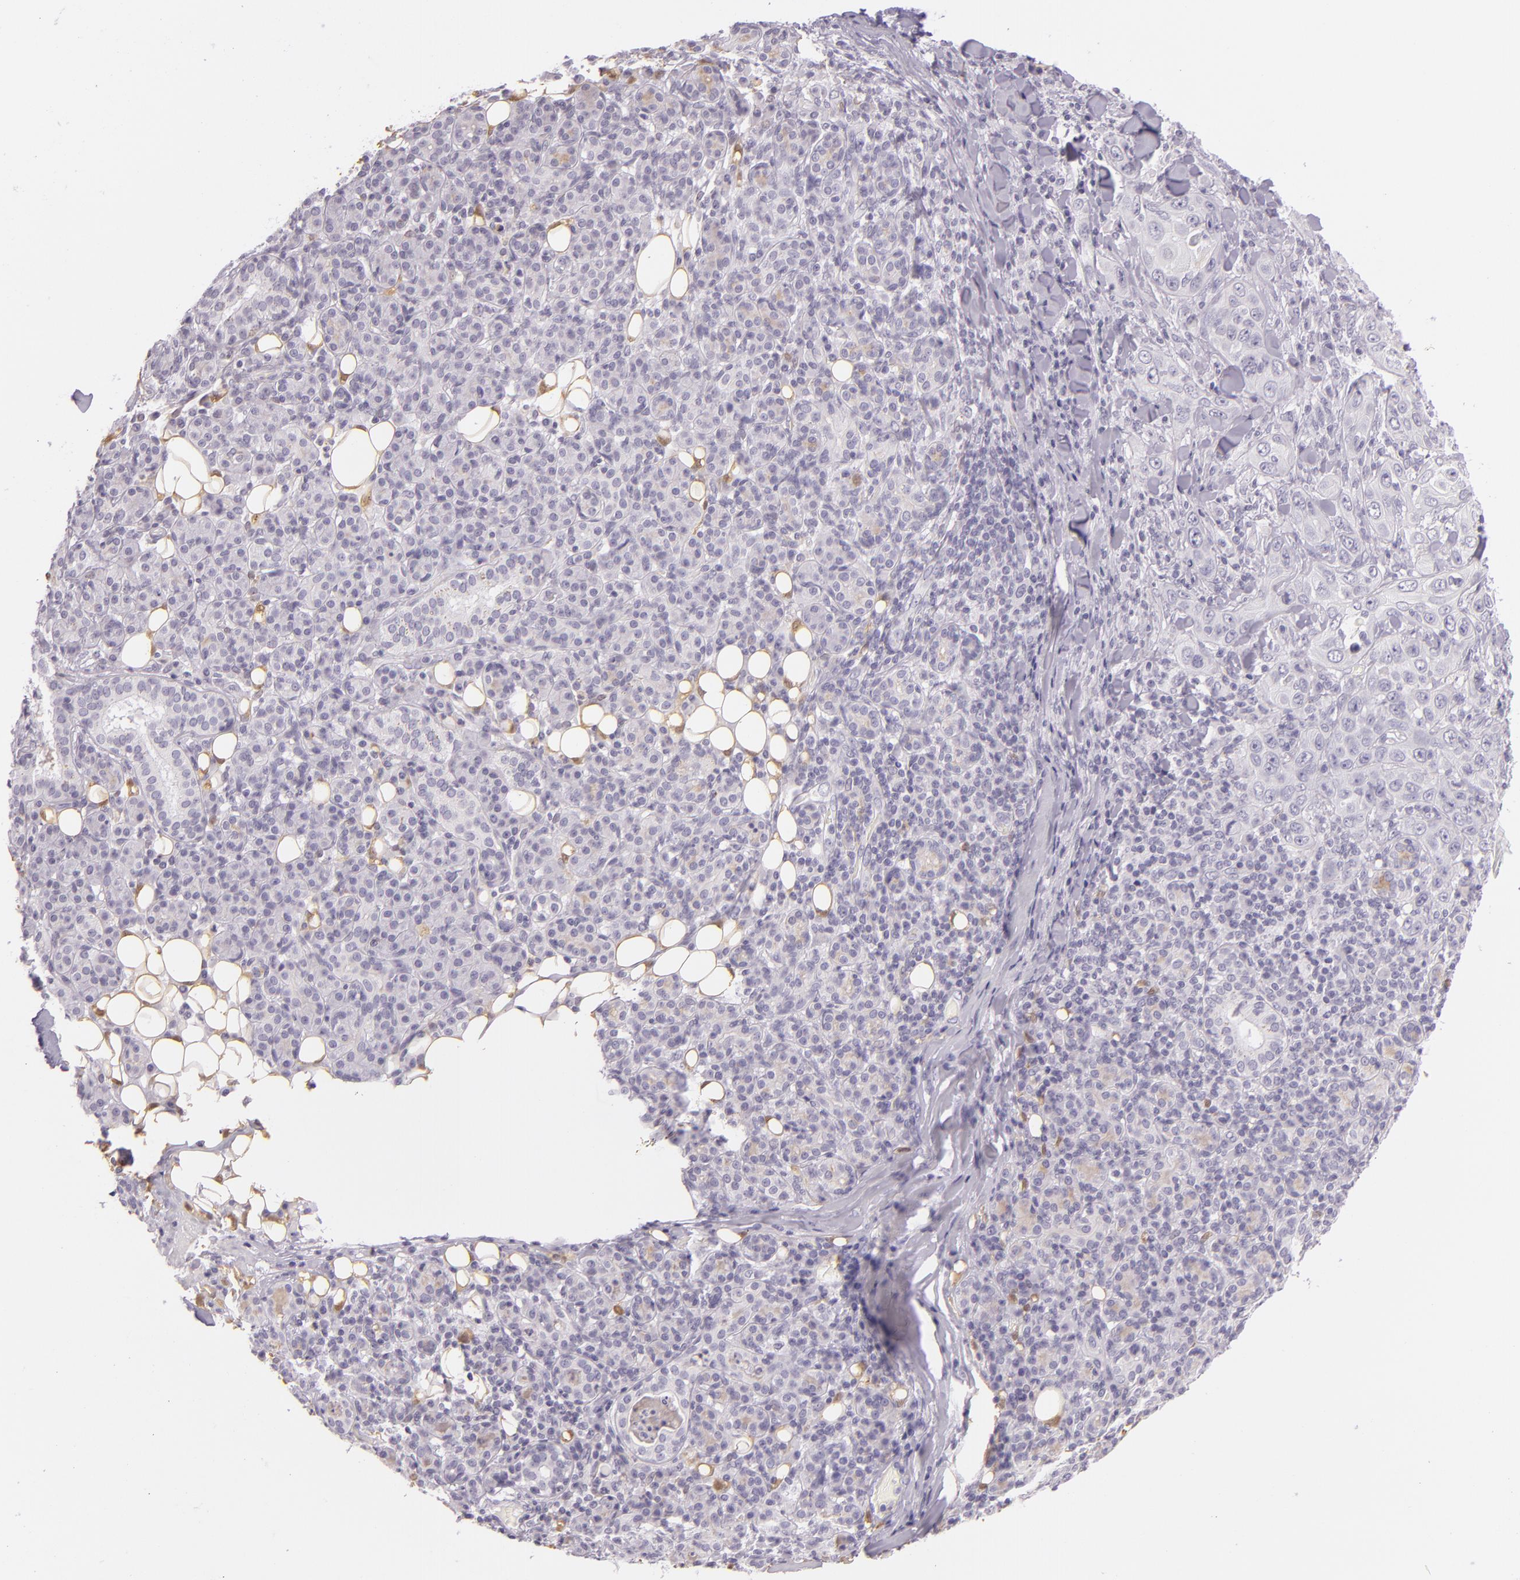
{"staining": {"intensity": "negative", "quantity": "none", "location": "none"}, "tissue": "skin cancer", "cell_type": "Tumor cells", "image_type": "cancer", "snomed": [{"axis": "morphology", "description": "Squamous cell carcinoma, NOS"}, {"axis": "topography", "description": "Skin"}], "caption": "Squamous cell carcinoma (skin) was stained to show a protein in brown. There is no significant expression in tumor cells.", "gene": "CBS", "patient": {"sex": "male", "age": 84}}